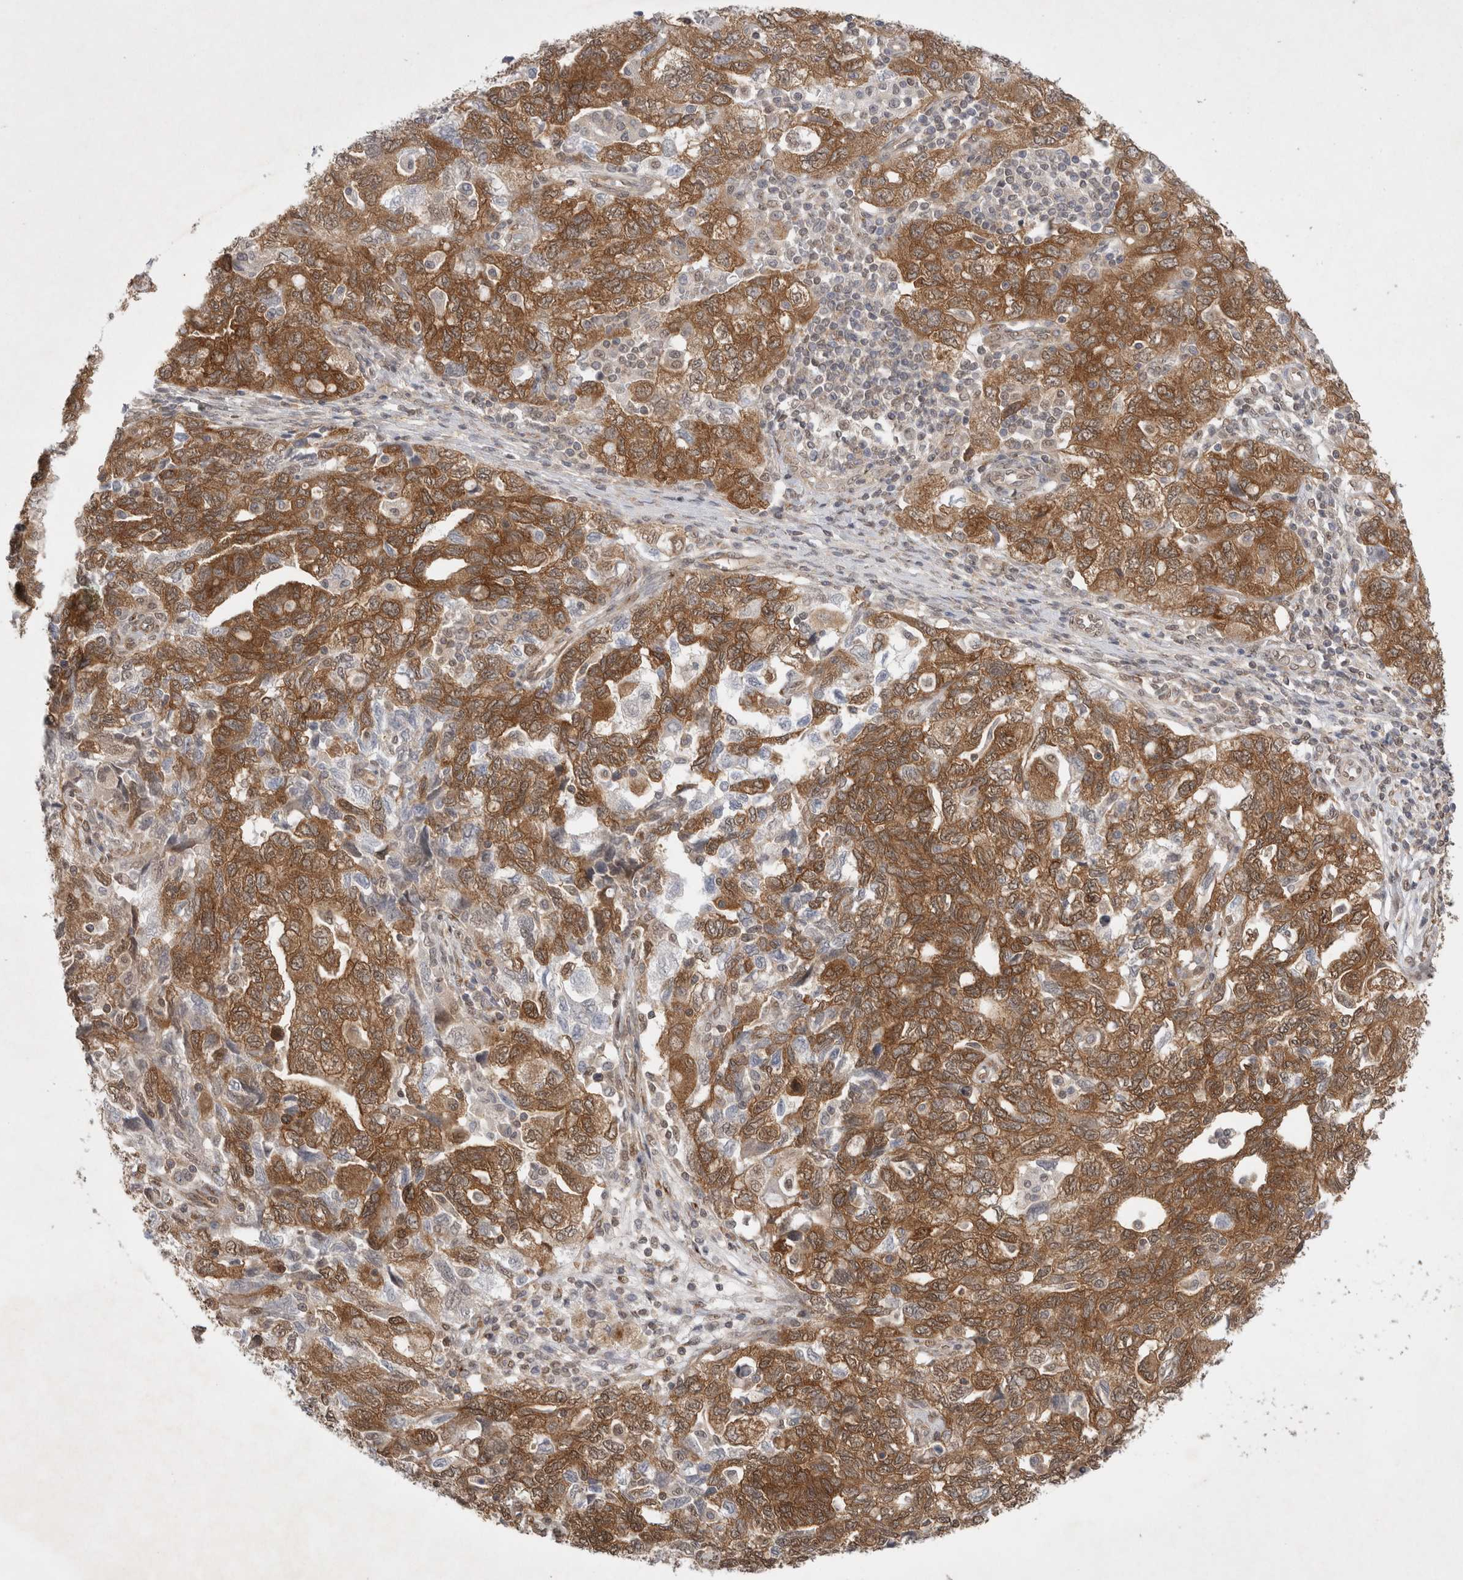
{"staining": {"intensity": "moderate", "quantity": ">75%", "location": "cytoplasmic/membranous,nuclear"}, "tissue": "ovarian cancer", "cell_type": "Tumor cells", "image_type": "cancer", "snomed": [{"axis": "morphology", "description": "Carcinoma, NOS"}, {"axis": "morphology", "description": "Cystadenocarcinoma, serous, NOS"}, {"axis": "topography", "description": "Ovary"}], "caption": "Immunohistochemical staining of human ovarian cancer exhibits medium levels of moderate cytoplasmic/membranous and nuclear protein positivity in about >75% of tumor cells. (Brightfield microscopy of DAB IHC at high magnification).", "gene": "WIPF2", "patient": {"sex": "female", "age": 69}}